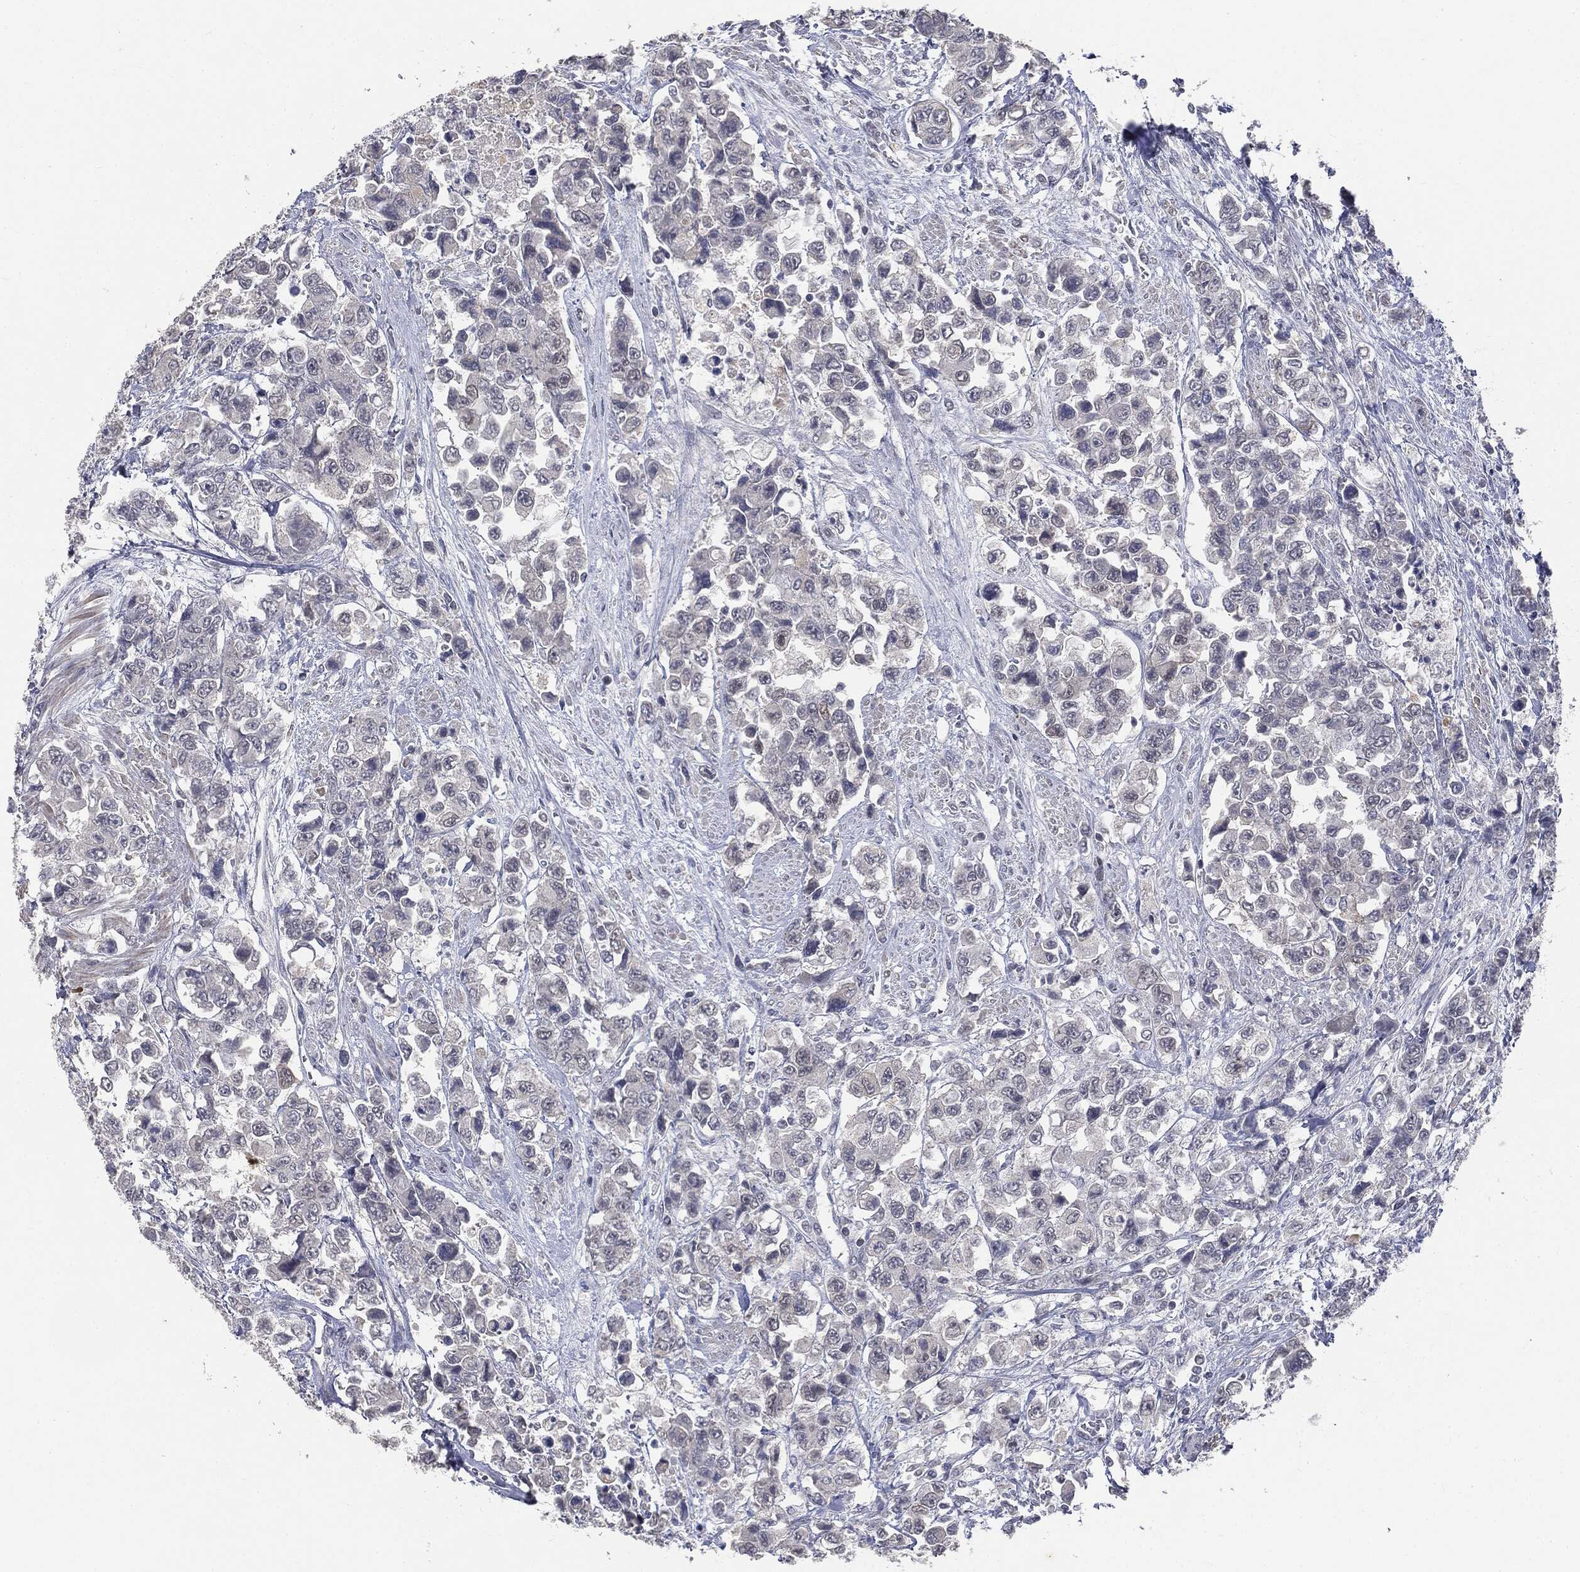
{"staining": {"intensity": "negative", "quantity": "none", "location": "none"}, "tissue": "urothelial cancer", "cell_type": "Tumor cells", "image_type": "cancer", "snomed": [{"axis": "morphology", "description": "Urothelial carcinoma, High grade"}, {"axis": "topography", "description": "Urinary bladder"}], "caption": "Photomicrograph shows no protein expression in tumor cells of high-grade urothelial carcinoma tissue.", "gene": "SLC2A2", "patient": {"sex": "female", "age": 78}}